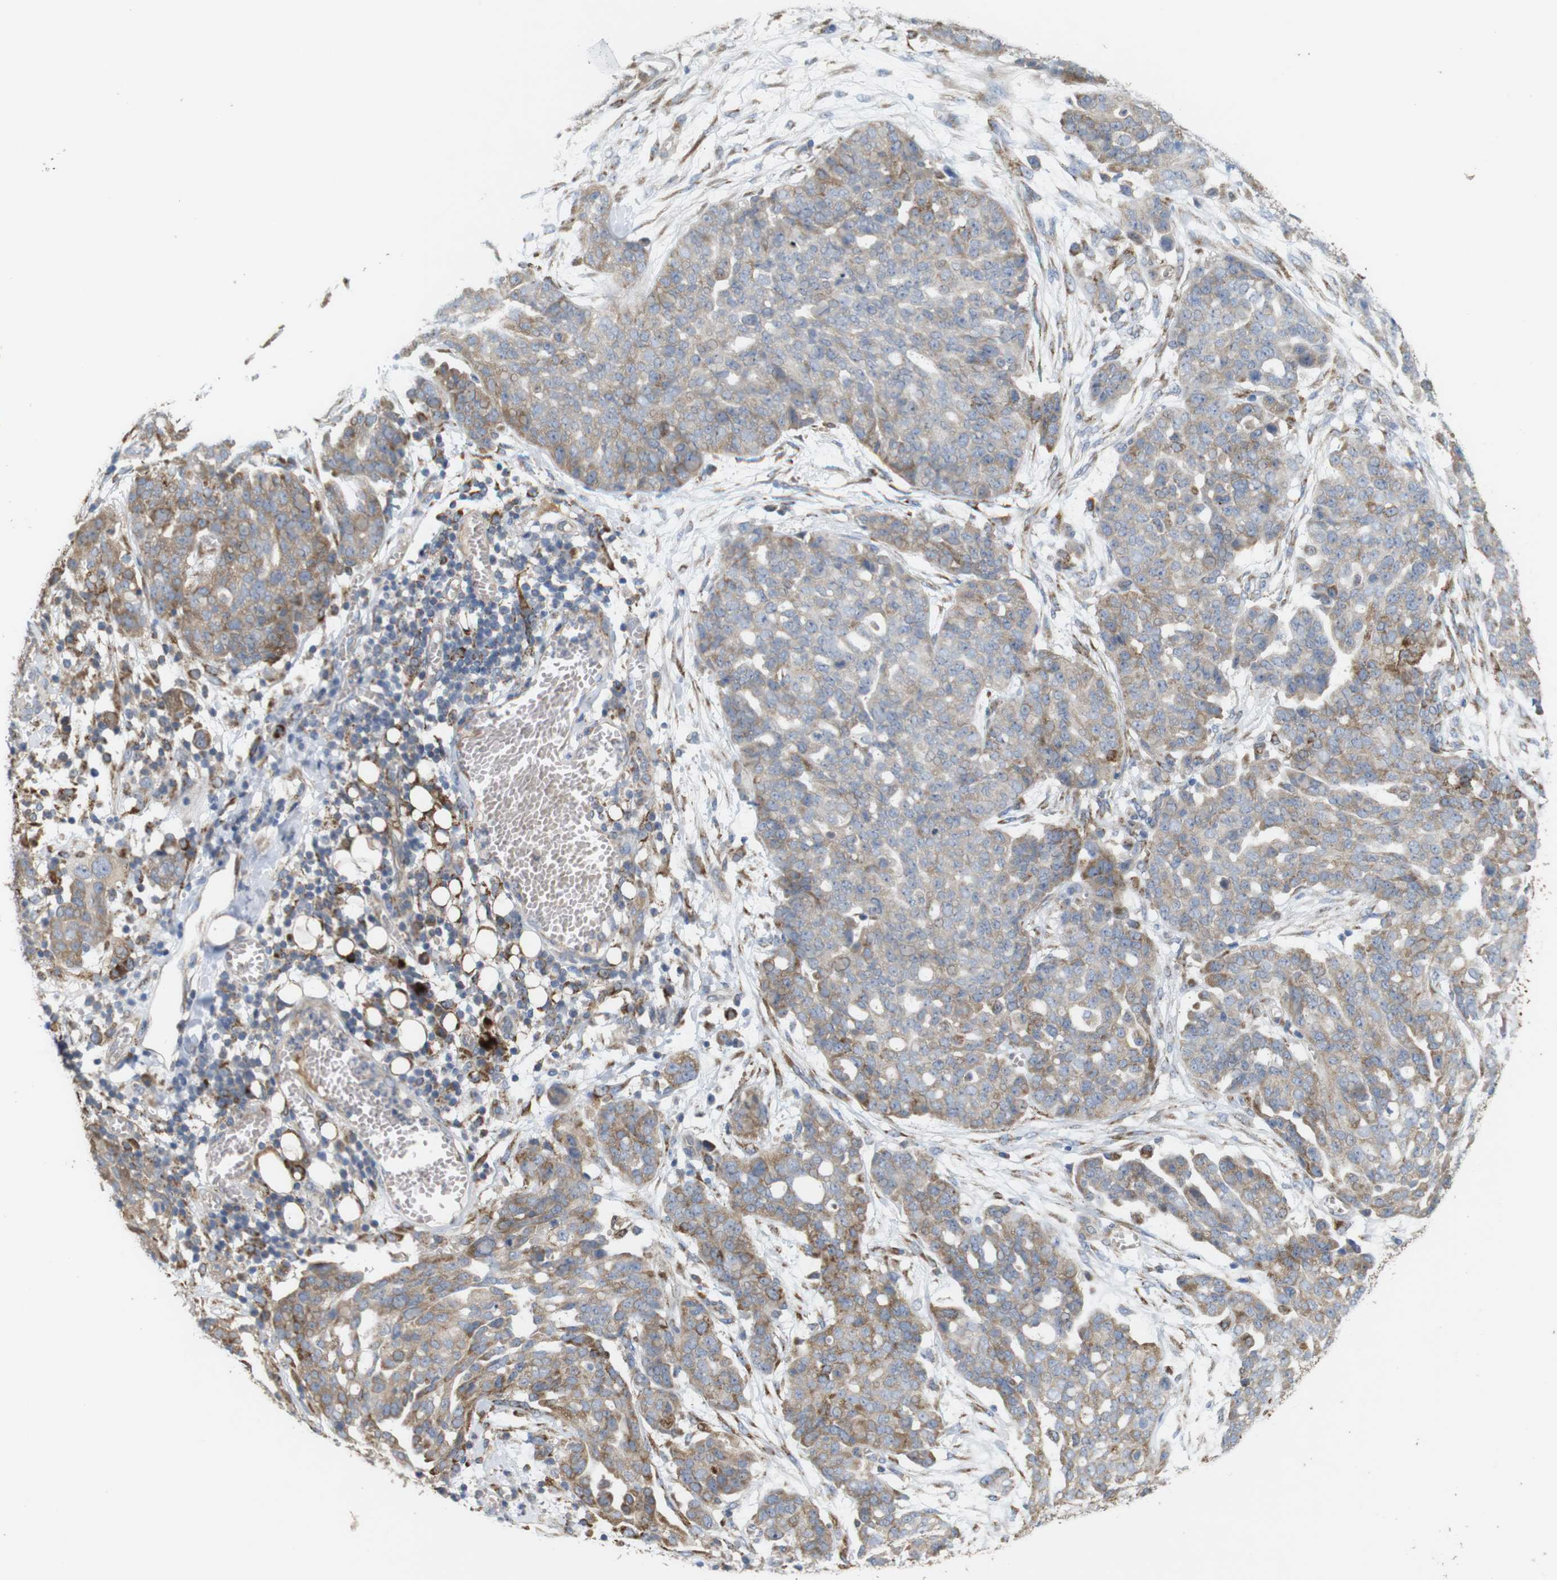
{"staining": {"intensity": "weak", "quantity": "25%-75%", "location": "cytoplasmic/membranous"}, "tissue": "ovarian cancer", "cell_type": "Tumor cells", "image_type": "cancer", "snomed": [{"axis": "morphology", "description": "Cystadenocarcinoma, serous, NOS"}, {"axis": "topography", "description": "Soft tissue"}, {"axis": "topography", "description": "Ovary"}], "caption": "Approximately 25%-75% of tumor cells in ovarian cancer (serous cystadenocarcinoma) reveal weak cytoplasmic/membranous protein staining as visualized by brown immunohistochemical staining.", "gene": "PTPRR", "patient": {"sex": "female", "age": 57}}